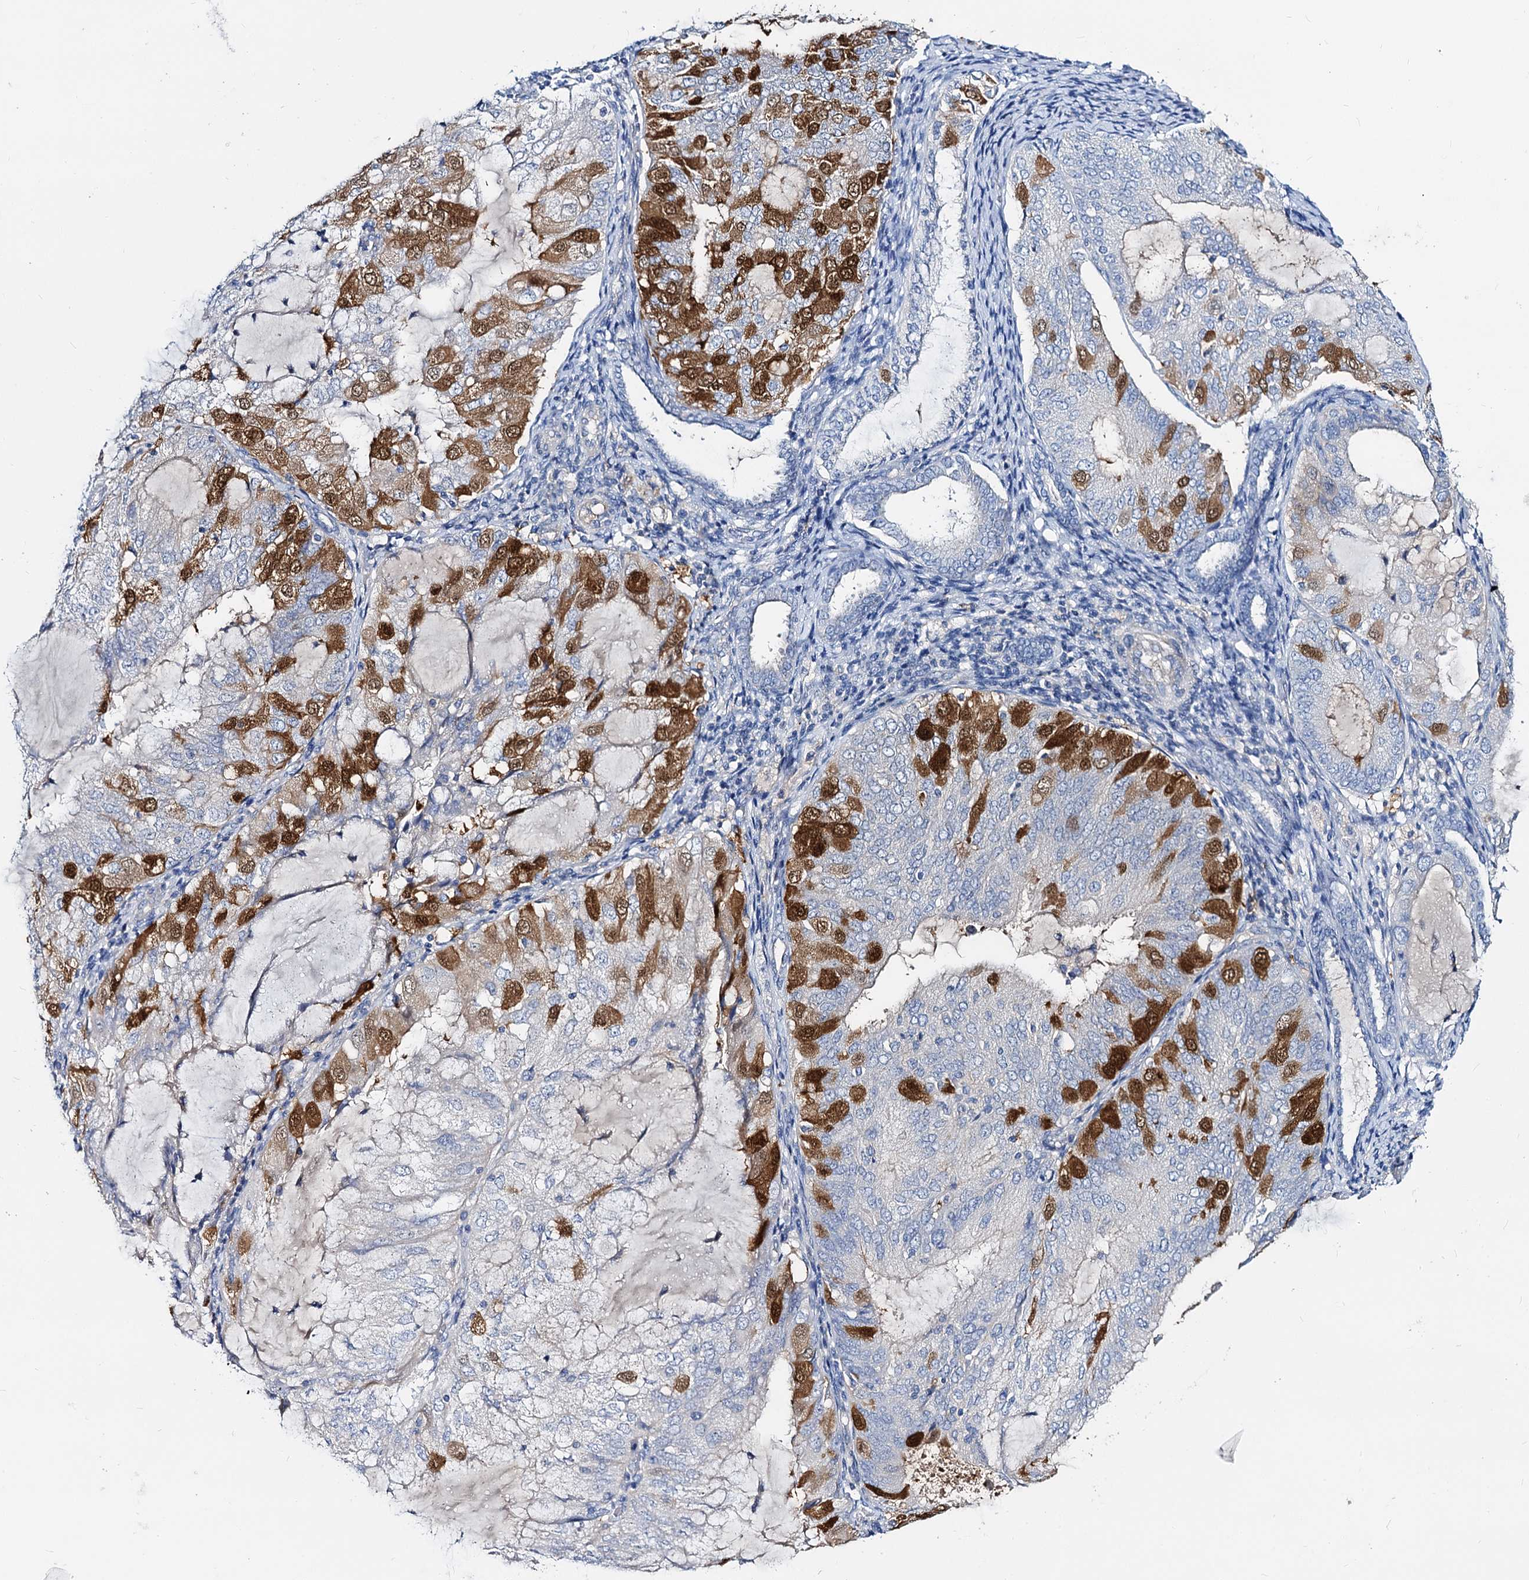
{"staining": {"intensity": "moderate", "quantity": "<25%", "location": "cytoplasmic/membranous,nuclear"}, "tissue": "endometrial cancer", "cell_type": "Tumor cells", "image_type": "cancer", "snomed": [{"axis": "morphology", "description": "Adenocarcinoma, NOS"}, {"axis": "topography", "description": "Endometrium"}], "caption": "Endometrial cancer stained for a protein reveals moderate cytoplasmic/membranous and nuclear positivity in tumor cells.", "gene": "DYDC2", "patient": {"sex": "female", "age": 81}}